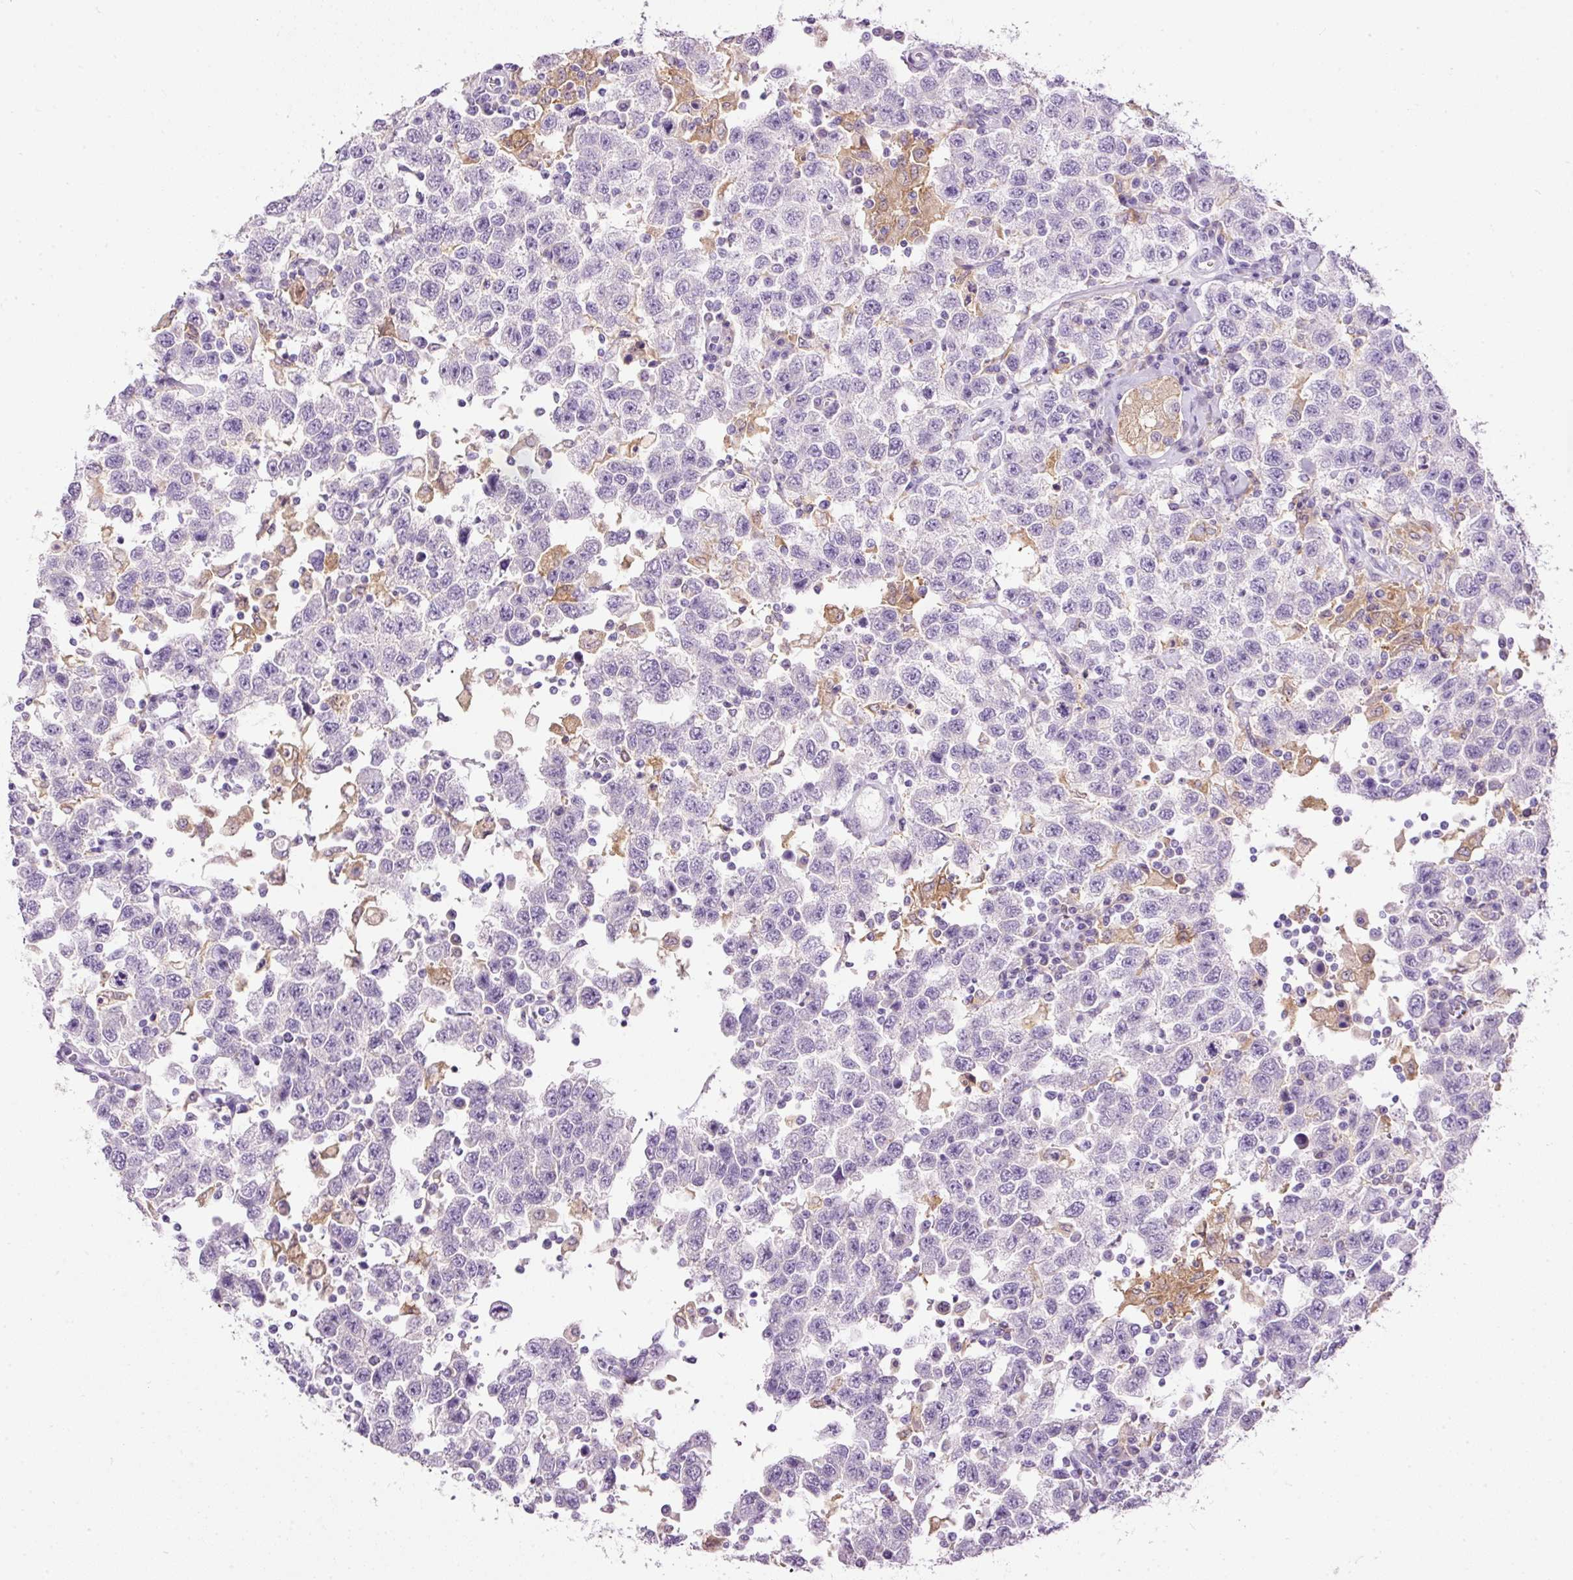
{"staining": {"intensity": "negative", "quantity": "none", "location": "none"}, "tissue": "testis cancer", "cell_type": "Tumor cells", "image_type": "cancer", "snomed": [{"axis": "morphology", "description": "Seminoma, NOS"}, {"axis": "topography", "description": "Testis"}], "caption": "Testis seminoma was stained to show a protein in brown. There is no significant staining in tumor cells. (Stains: DAB immunohistochemistry (IHC) with hematoxylin counter stain, Microscopy: brightfield microscopy at high magnification).", "gene": "SRC", "patient": {"sex": "male", "age": 41}}